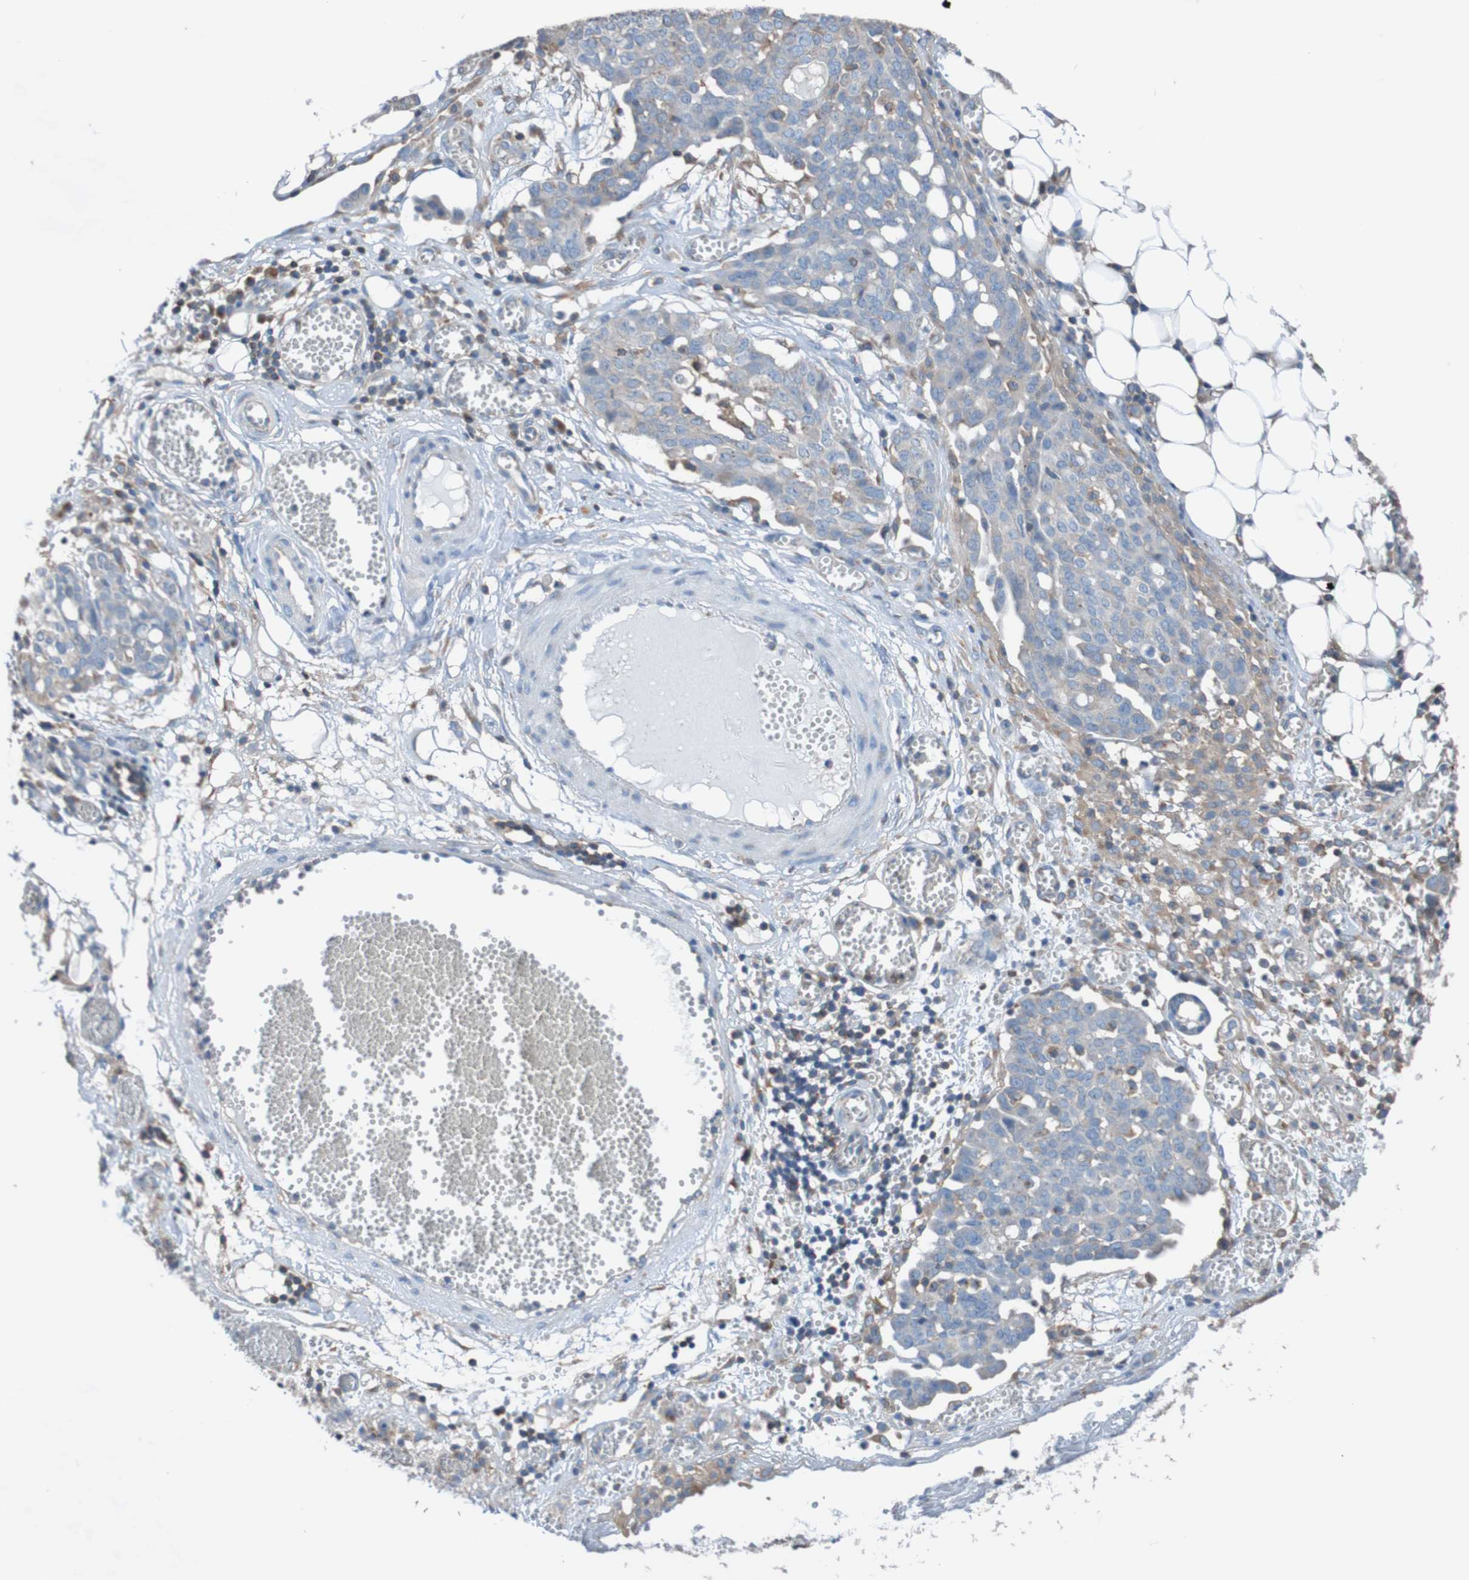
{"staining": {"intensity": "moderate", "quantity": "25%-75%", "location": "cytoplasmic/membranous"}, "tissue": "ovarian cancer", "cell_type": "Tumor cells", "image_type": "cancer", "snomed": [{"axis": "morphology", "description": "Cystadenocarcinoma, serous, NOS"}, {"axis": "topography", "description": "Soft tissue"}, {"axis": "topography", "description": "Ovary"}], "caption": "Protein staining of ovarian cancer tissue displays moderate cytoplasmic/membranous expression in about 25%-75% of tumor cells.", "gene": "MINAR1", "patient": {"sex": "female", "age": 57}}